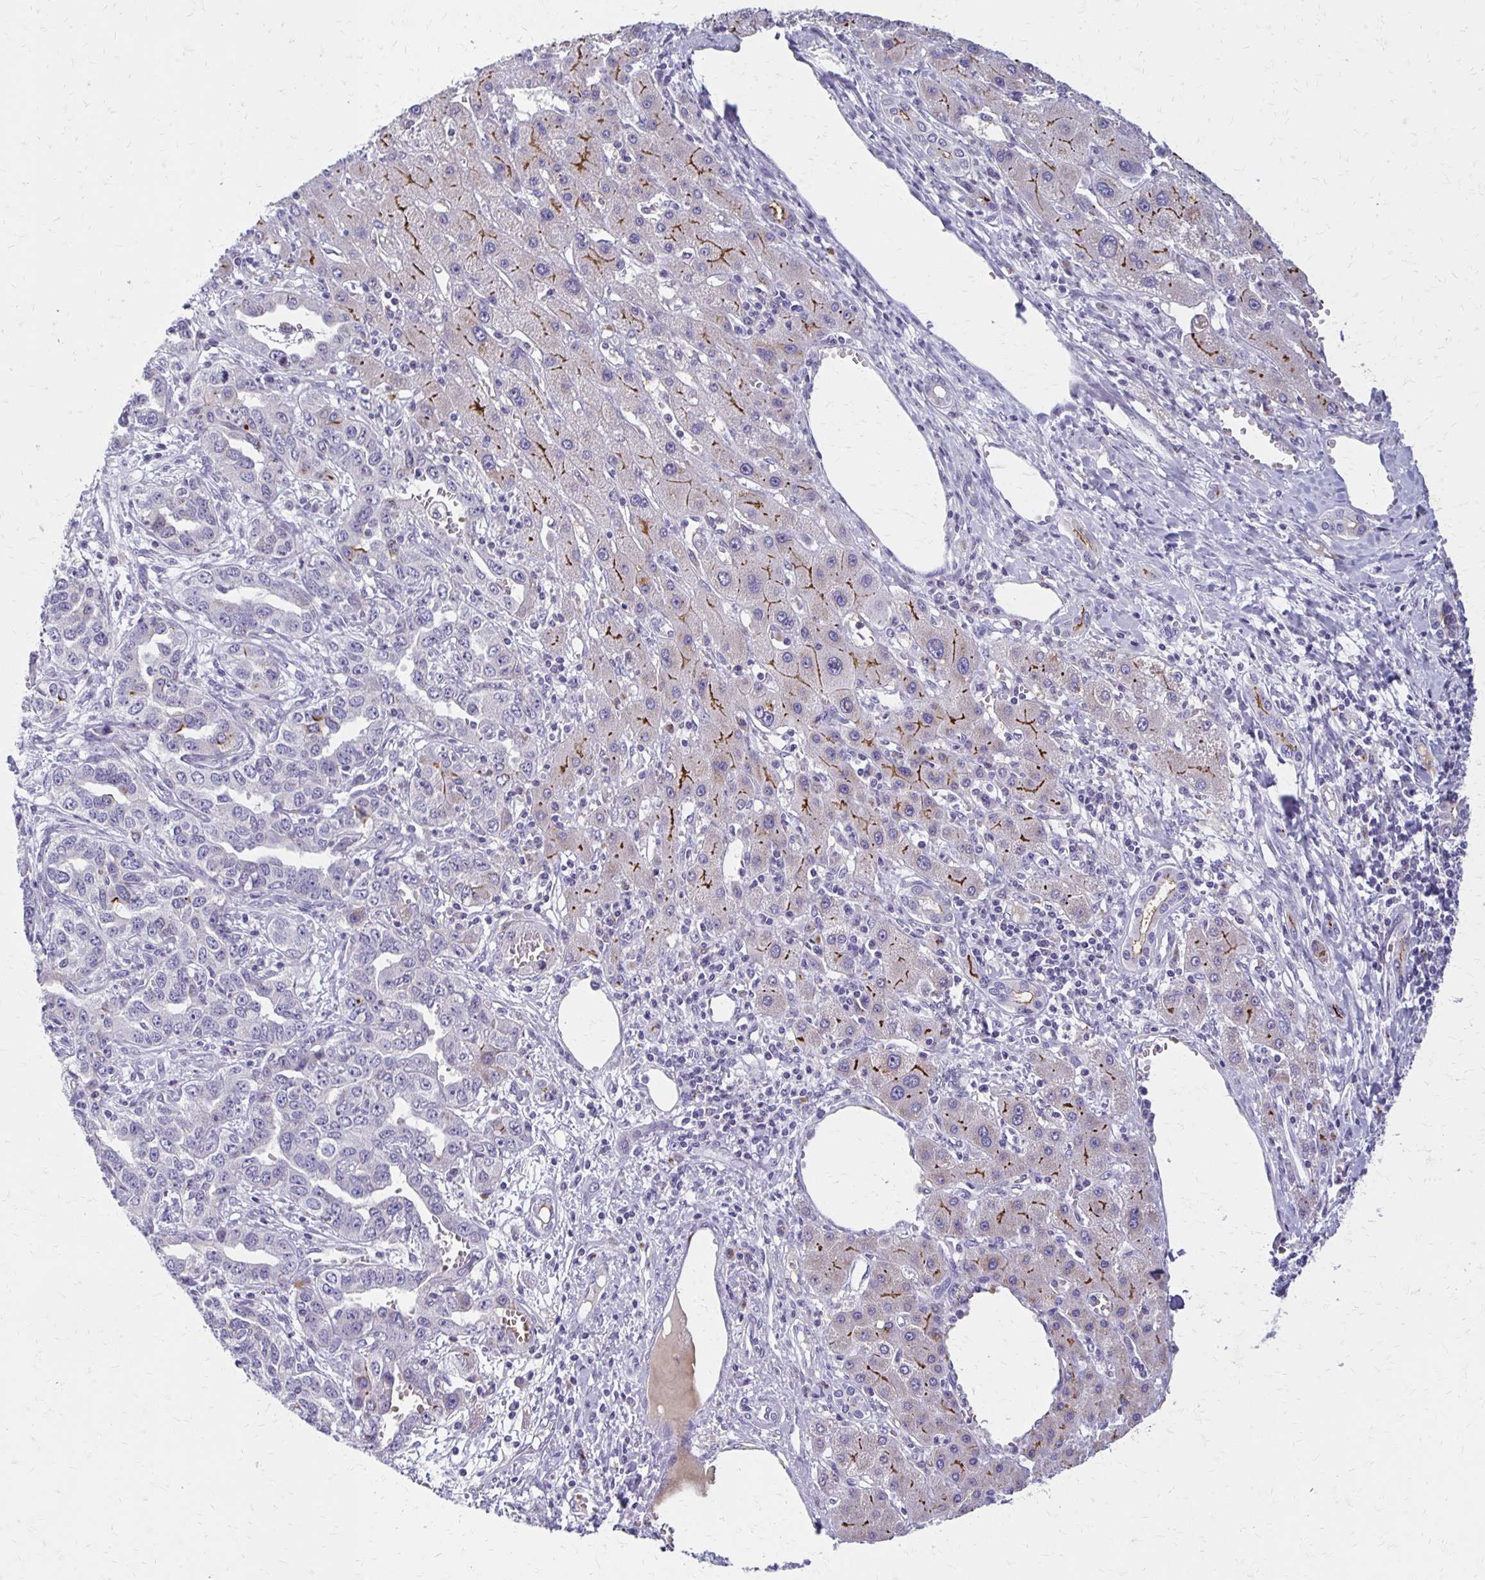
{"staining": {"intensity": "negative", "quantity": "none", "location": "none"}, "tissue": "liver cancer", "cell_type": "Tumor cells", "image_type": "cancer", "snomed": [{"axis": "morphology", "description": "Cholangiocarcinoma"}, {"axis": "topography", "description": "Liver"}], "caption": "An image of liver cancer stained for a protein displays no brown staining in tumor cells.", "gene": "BBS12", "patient": {"sex": "male", "age": 59}}